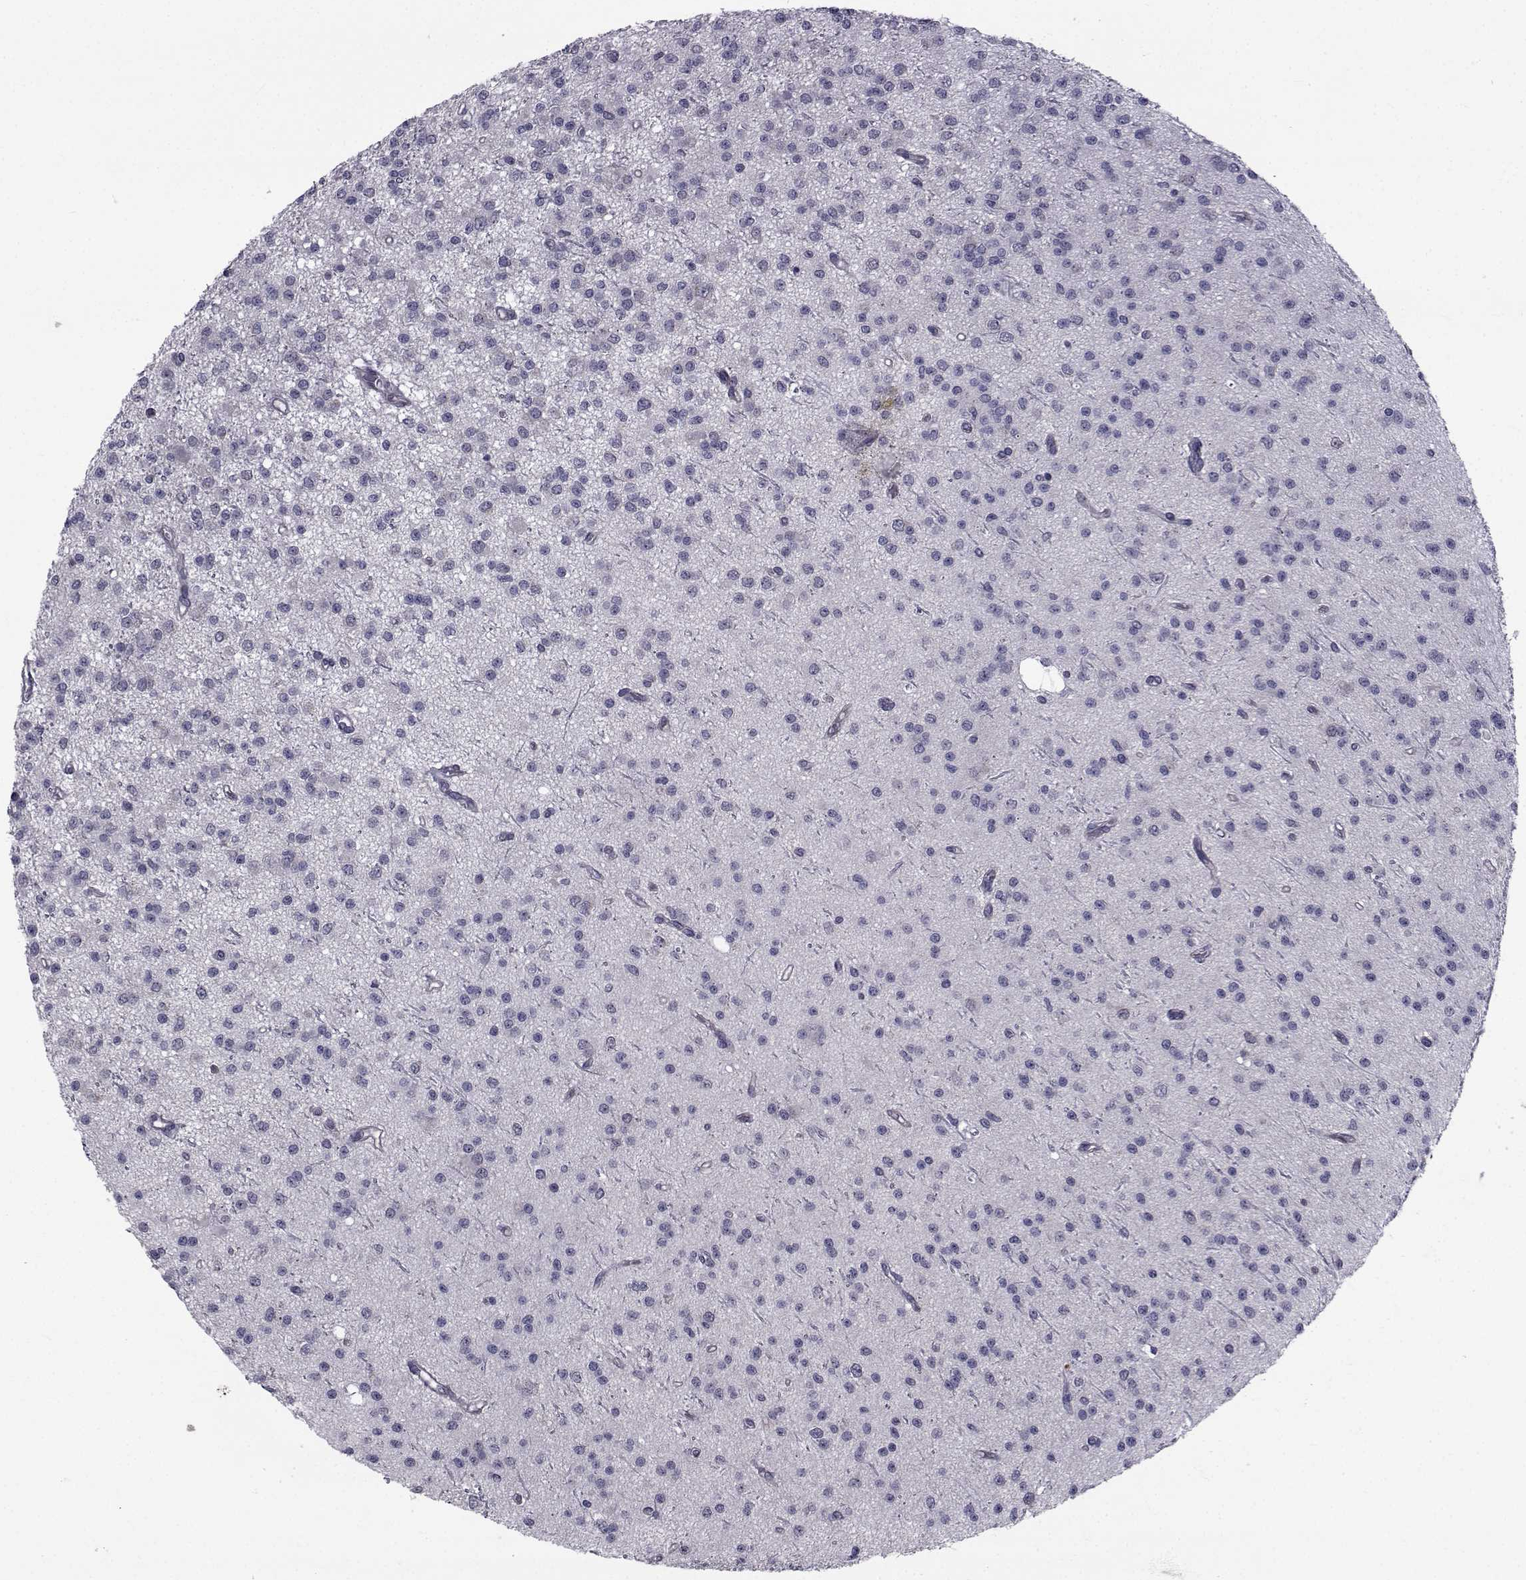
{"staining": {"intensity": "negative", "quantity": "none", "location": "none"}, "tissue": "glioma", "cell_type": "Tumor cells", "image_type": "cancer", "snomed": [{"axis": "morphology", "description": "Glioma, malignant, Low grade"}, {"axis": "topography", "description": "Brain"}], "caption": "Malignant low-grade glioma stained for a protein using IHC shows no expression tumor cells.", "gene": "CFAP74", "patient": {"sex": "male", "age": 27}}